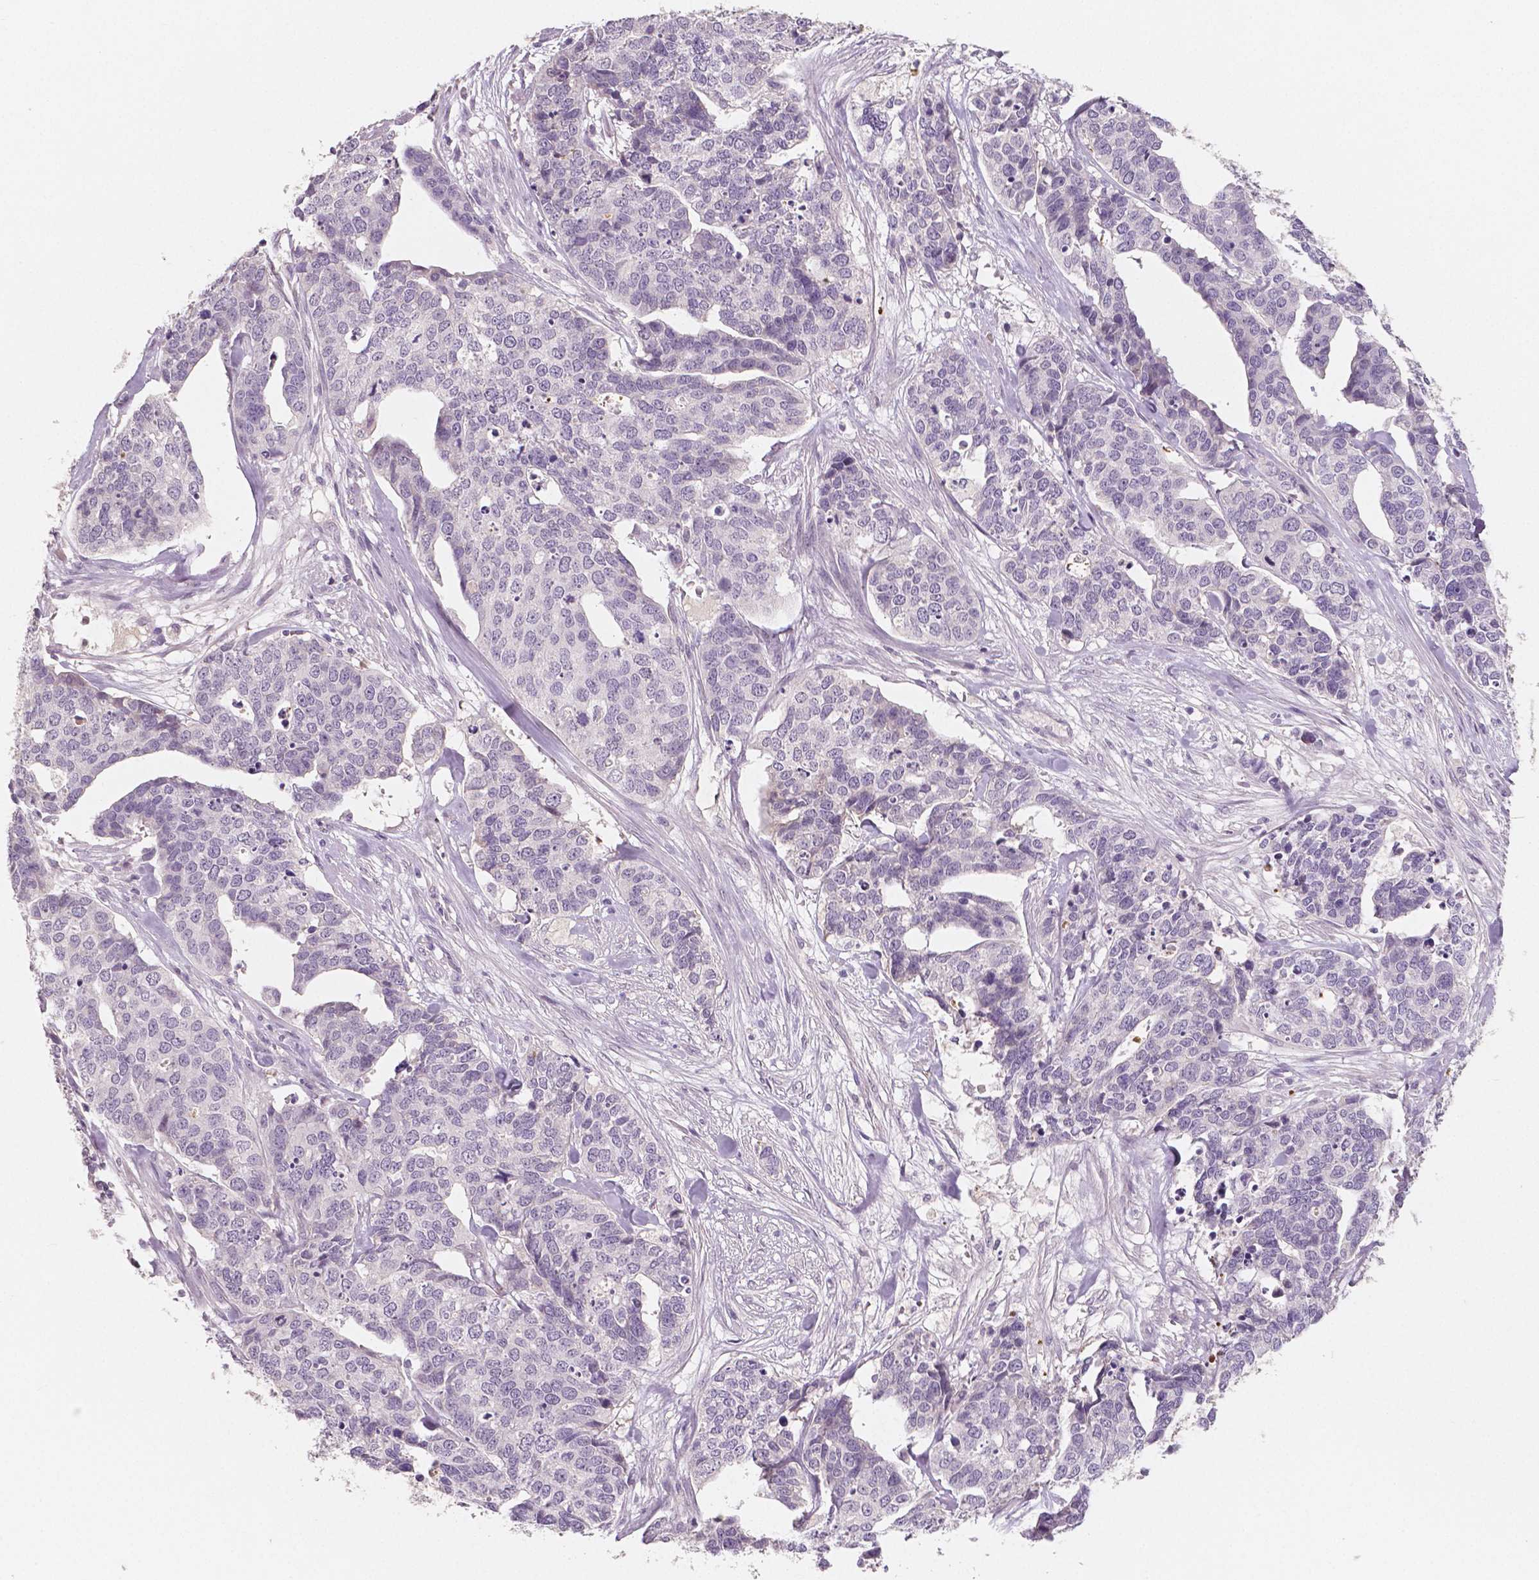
{"staining": {"intensity": "negative", "quantity": "none", "location": "none"}, "tissue": "ovarian cancer", "cell_type": "Tumor cells", "image_type": "cancer", "snomed": [{"axis": "morphology", "description": "Carcinoma, endometroid"}, {"axis": "topography", "description": "Ovary"}], "caption": "Ovarian cancer (endometroid carcinoma) stained for a protein using IHC shows no staining tumor cells.", "gene": "APOA4", "patient": {"sex": "female", "age": 65}}